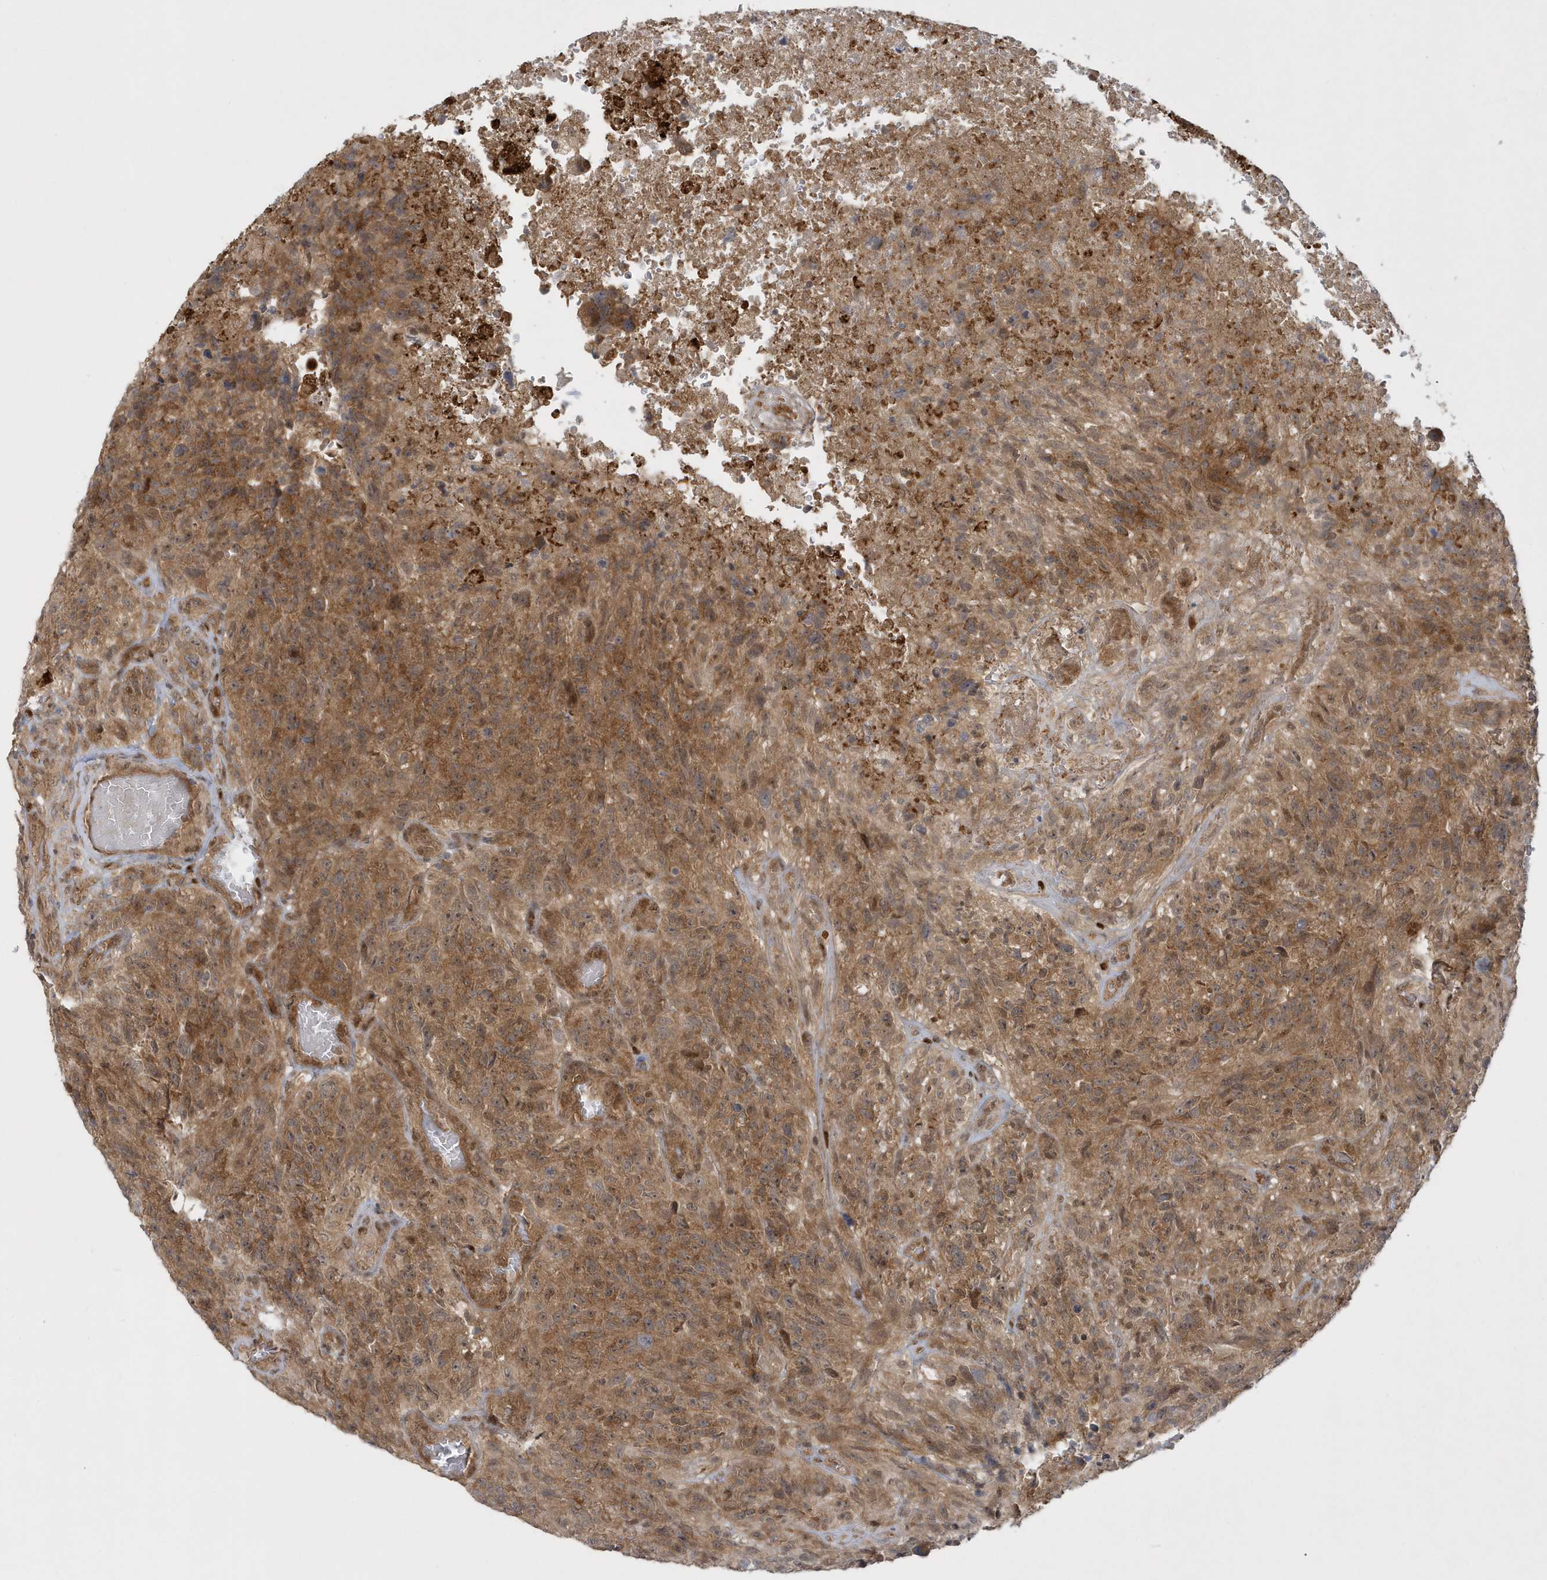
{"staining": {"intensity": "moderate", "quantity": ">75%", "location": "cytoplasmic/membranous"}, "tissue": "glioma", "cell_type": "Tumor cells", "image_type": "cancer", "snomed": [{"axis": "morphology", "description": "Glioma, malignant, High grade"}, {"axis": "topography", "description": "Brain"}], "caption": "IHC micrograph of neoplastic tissue: human glioma stained using IHC exhibits medium levels of moderate protein expression localized specifically in the cytoplasmic/membranous of tumor cells, appearing as a cytoplasmic/membranous brown color.", "gene": "ATG4A", "patient": {"sex": "male", "age": 69}}